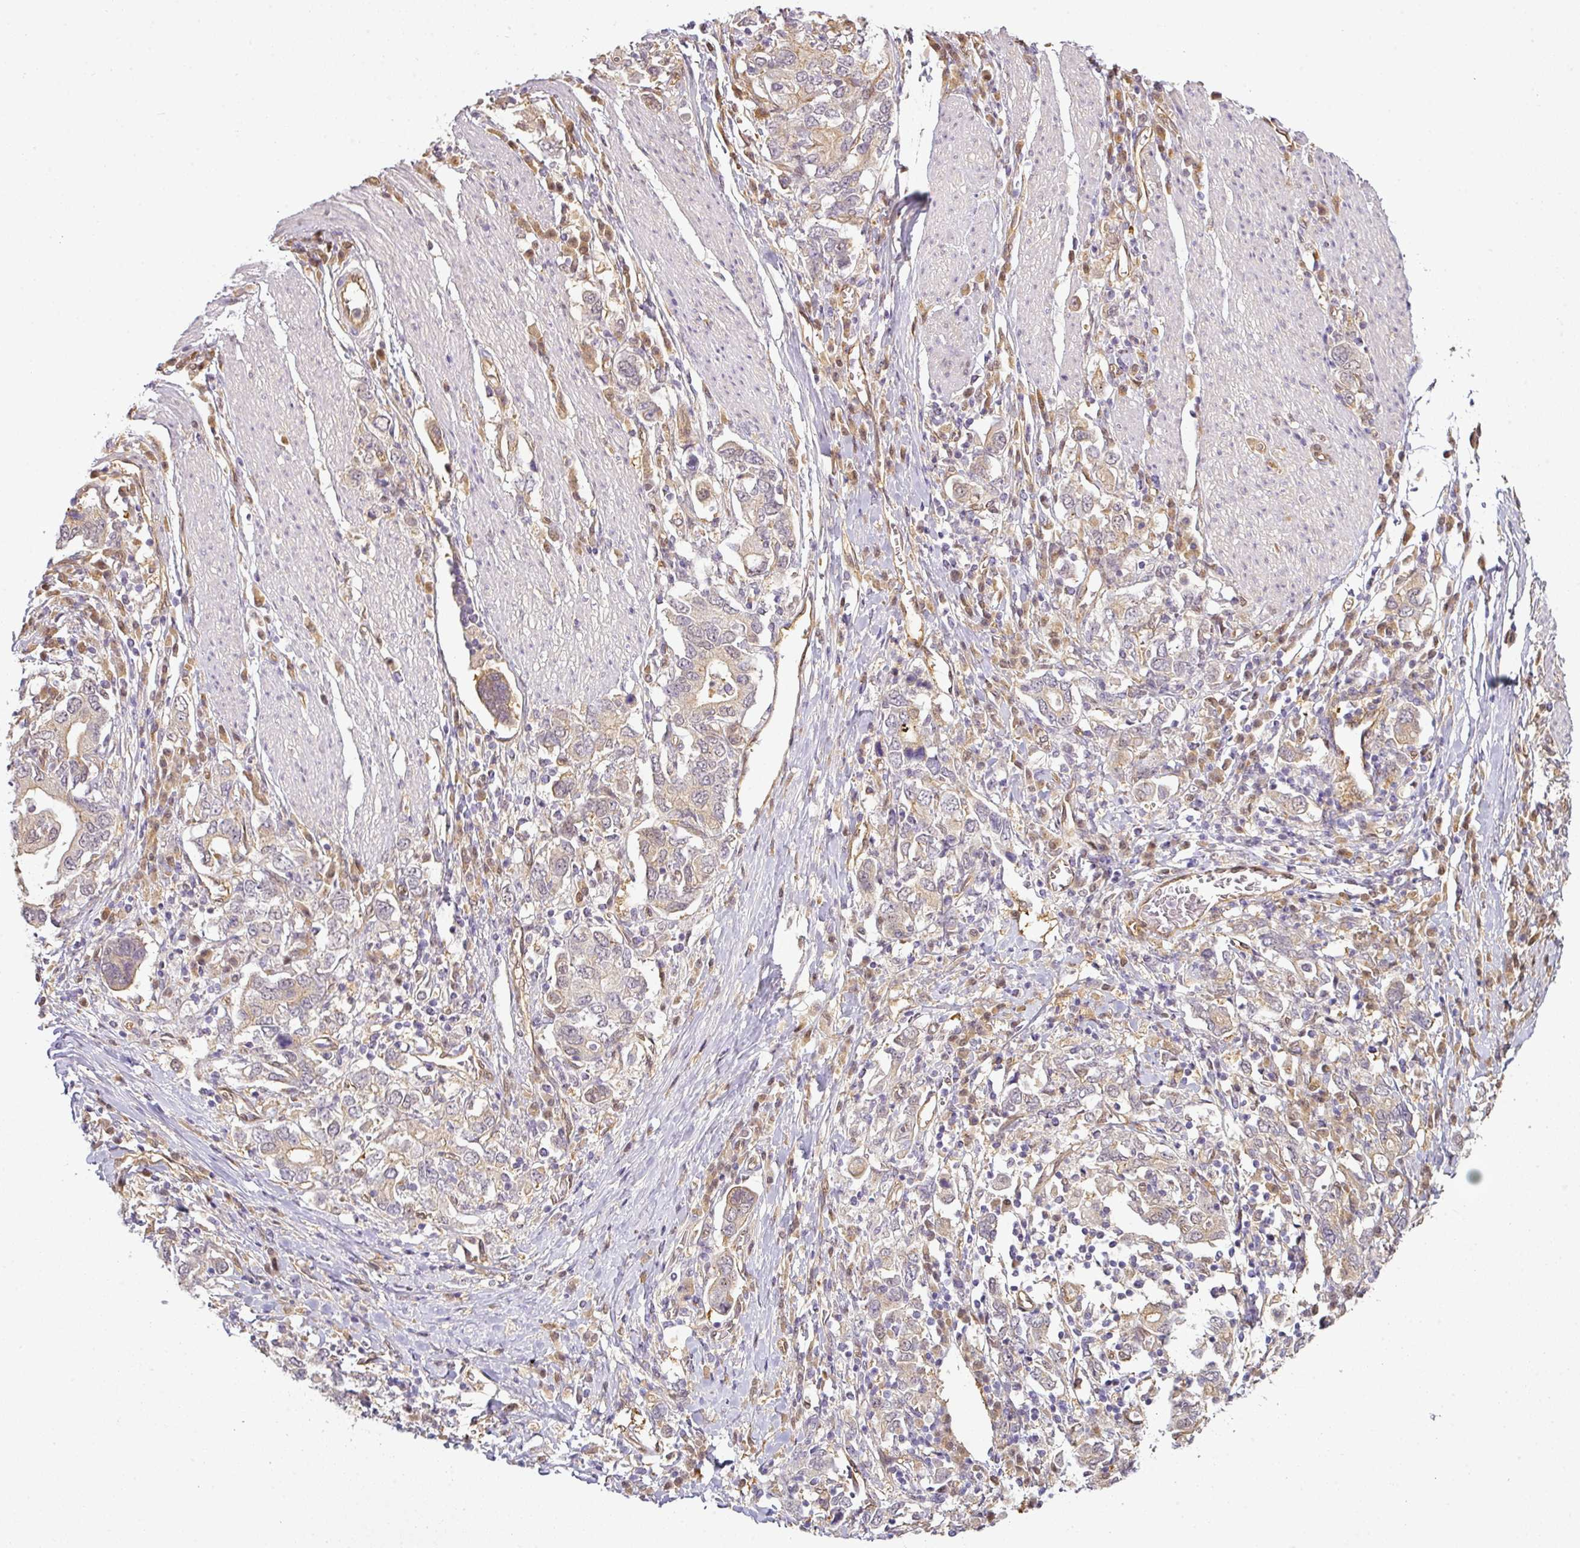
{"staining": {"intensity": "weak", "quantity": "<25%", "location": "cytoplasmic/membranous"}, "tissue": "stomach cancer", "cell_type": "Tumor cells", "image_type": "cancer", "snomed": [{"axis": "morphology", "description": "Adenocarcinoma, NOS"}, {"axis": "topography", "description": "Stomach, upper"}, {"axis": "topography", "description": "Stomach"}], "caption": "Immunohistochemistry (IHC) histopathology image of neoplastic tissue: human adenocarcinoma (stomach) stained with DAB (3,3'-diaminobenzidine) demonstrates no significant protein staining in tumor cells.", "gene": "ANKRD18A", "patient": {"sex": "male", "age": 62}}